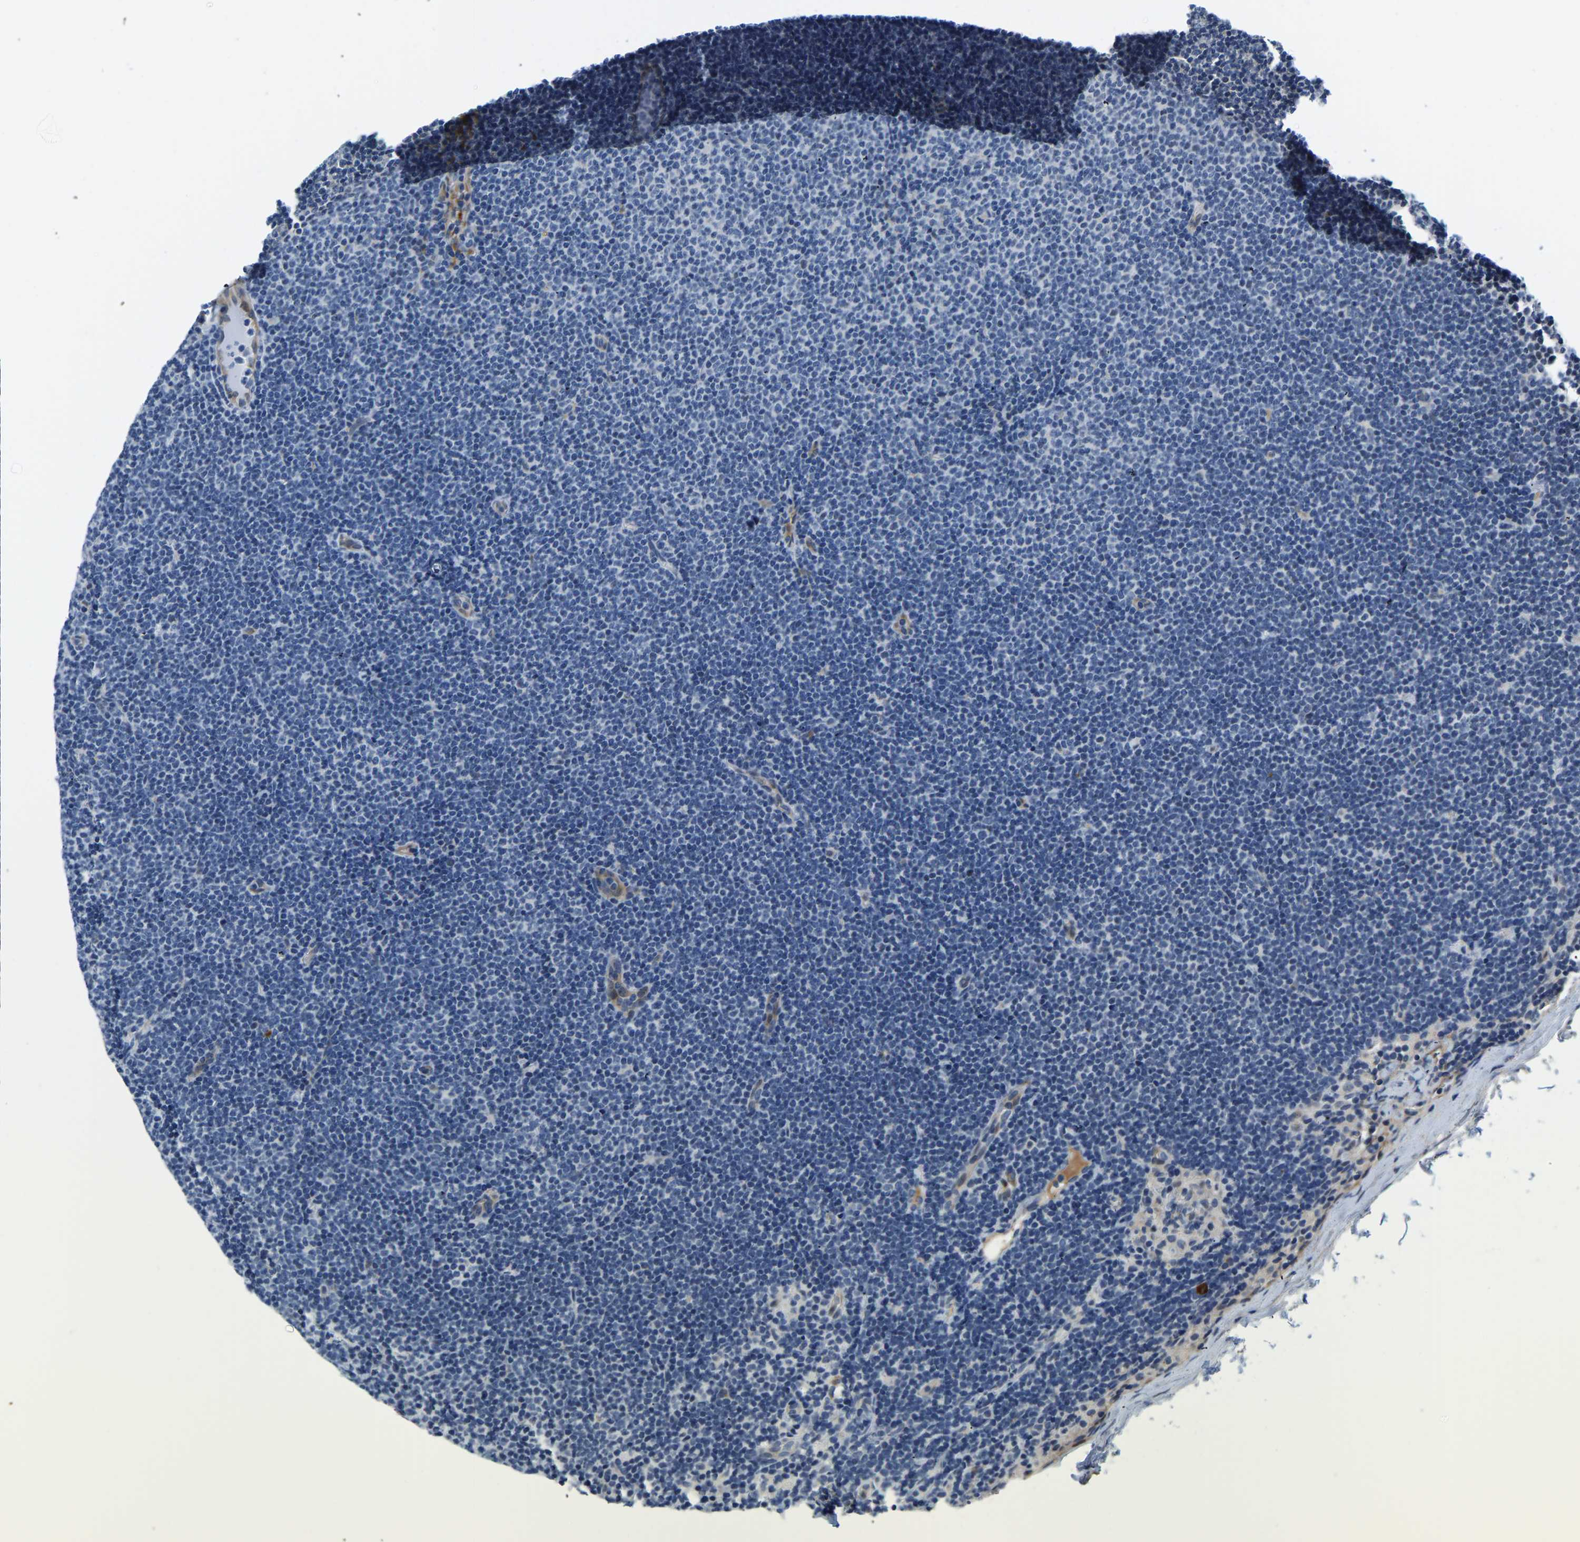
{"staining": {"intensity": "negative", "quantity": "none", "location": "none"}, "tissue": "lymphoma", "cell_type": "Tumor cells", "image_type": "cancer", "snomed": [{"axis": "morphology", "description": "Malignant lymphoma, non-Hodgkin's type, Low grade"}, {"axis": "topography", "description": "Lymph node"}], "caption": "High magnification brightfield microscopy of lymphoma stained with DAB (brown) and counterstained with hematoxylin (blue): tumor cells show no significant staining. Brightfield microscopy of immunohistochemistry stained with DAB (brown) and hematoxylin (blue), captured at high magnification.", "gene": "LIAS", "patient": {"sex": "female", "age": 53}}